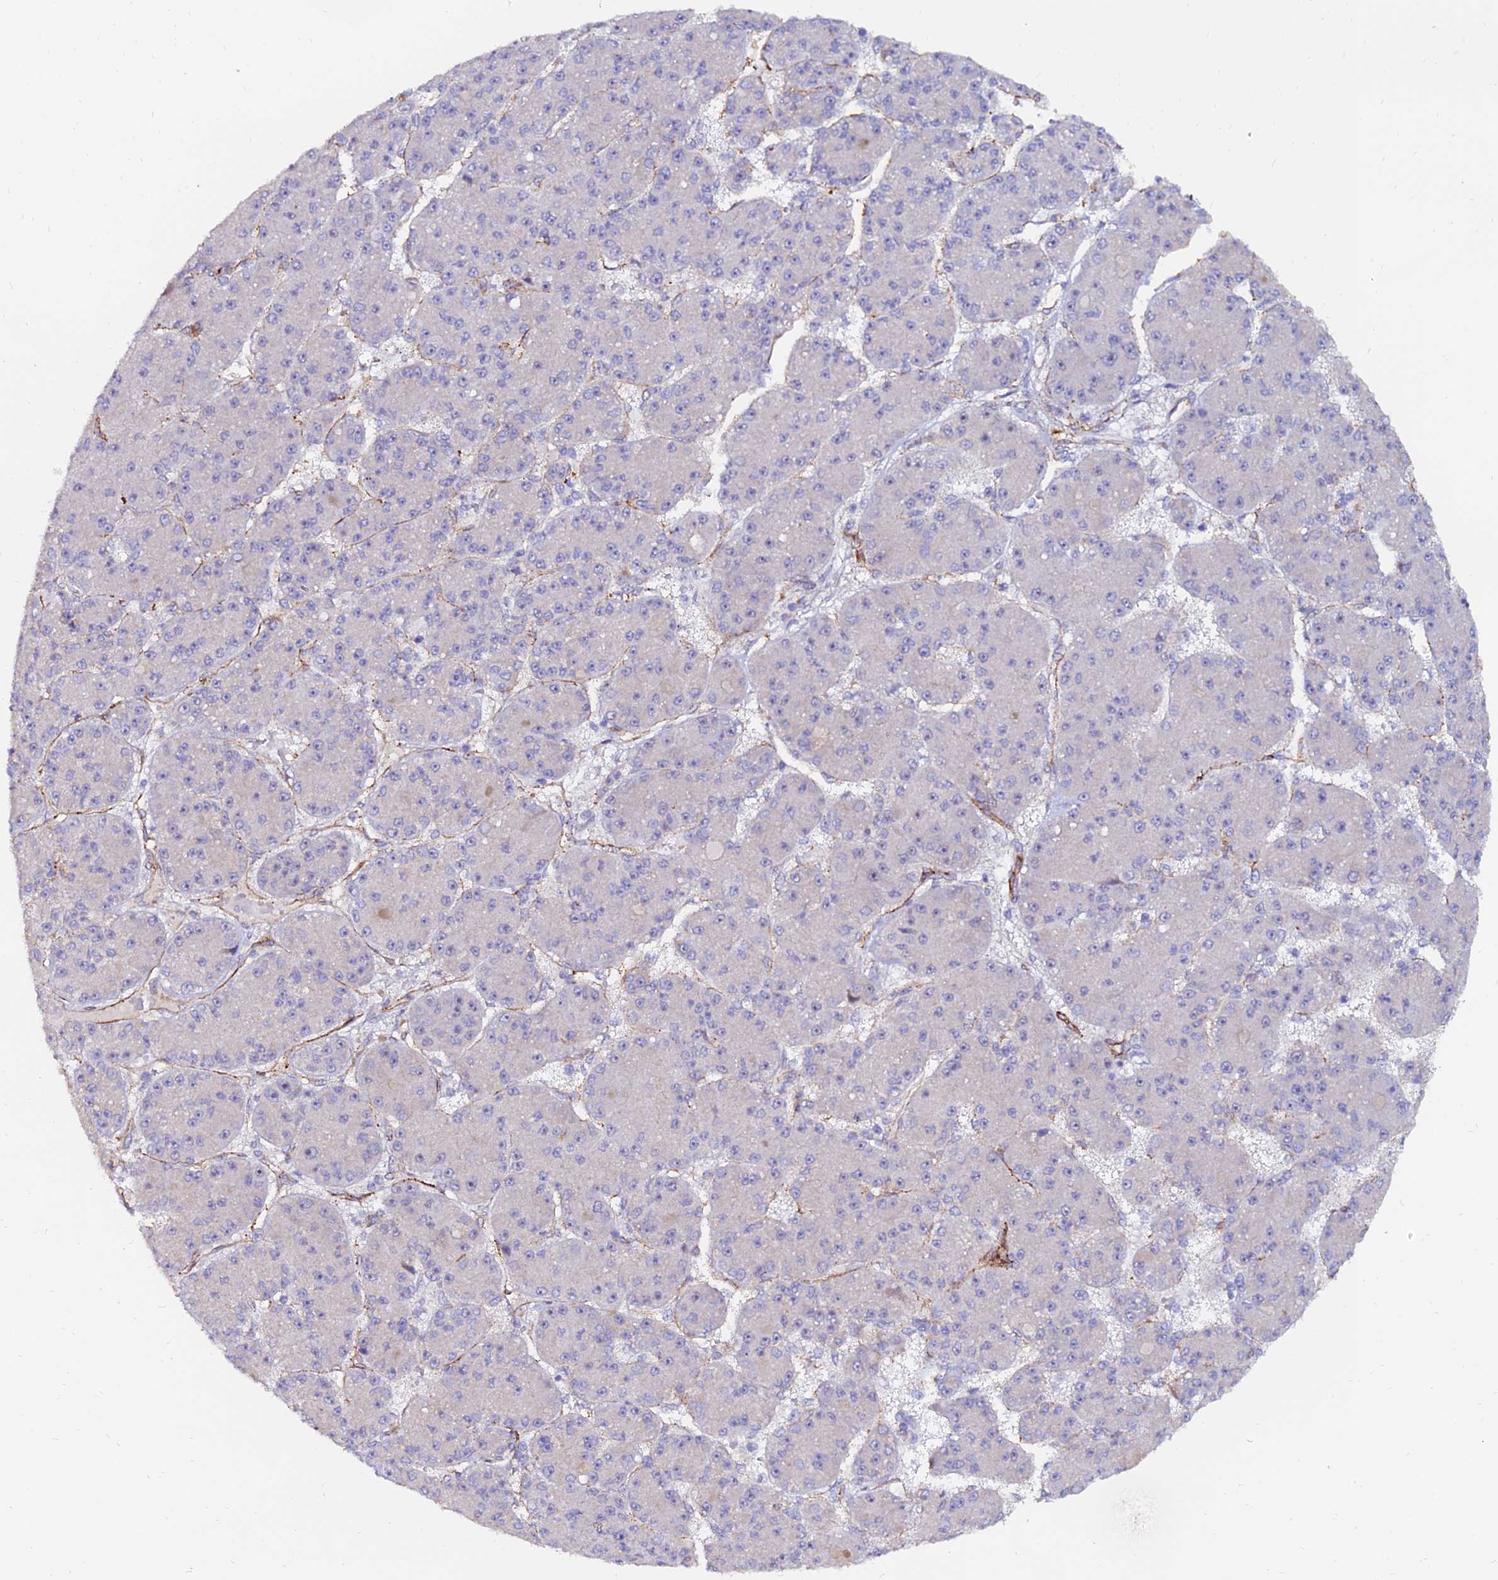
{"staining": {"intensity": "negative", "quantity": "none", "location": "none"}, "tissue": "liver cancer", "cell_type": "Tumor cells", "image_type": "cancer", "snomed": [{"axis": "morphology", "description": "Carcinoma, Hepatocellular, NOS"}, {"axis": "topography", "description": "Liver"}], "caption": "DAB (3,3'-diaminobenzidine) immunohistochemical staining of hepatocellular carcinoma (liver) reveals no significant positivity in tumor cells. (IHC, brightfield microscopy, high magnification).", "gene": "ALDH3B2", "patient": {"sex": "male", "age": 67}}